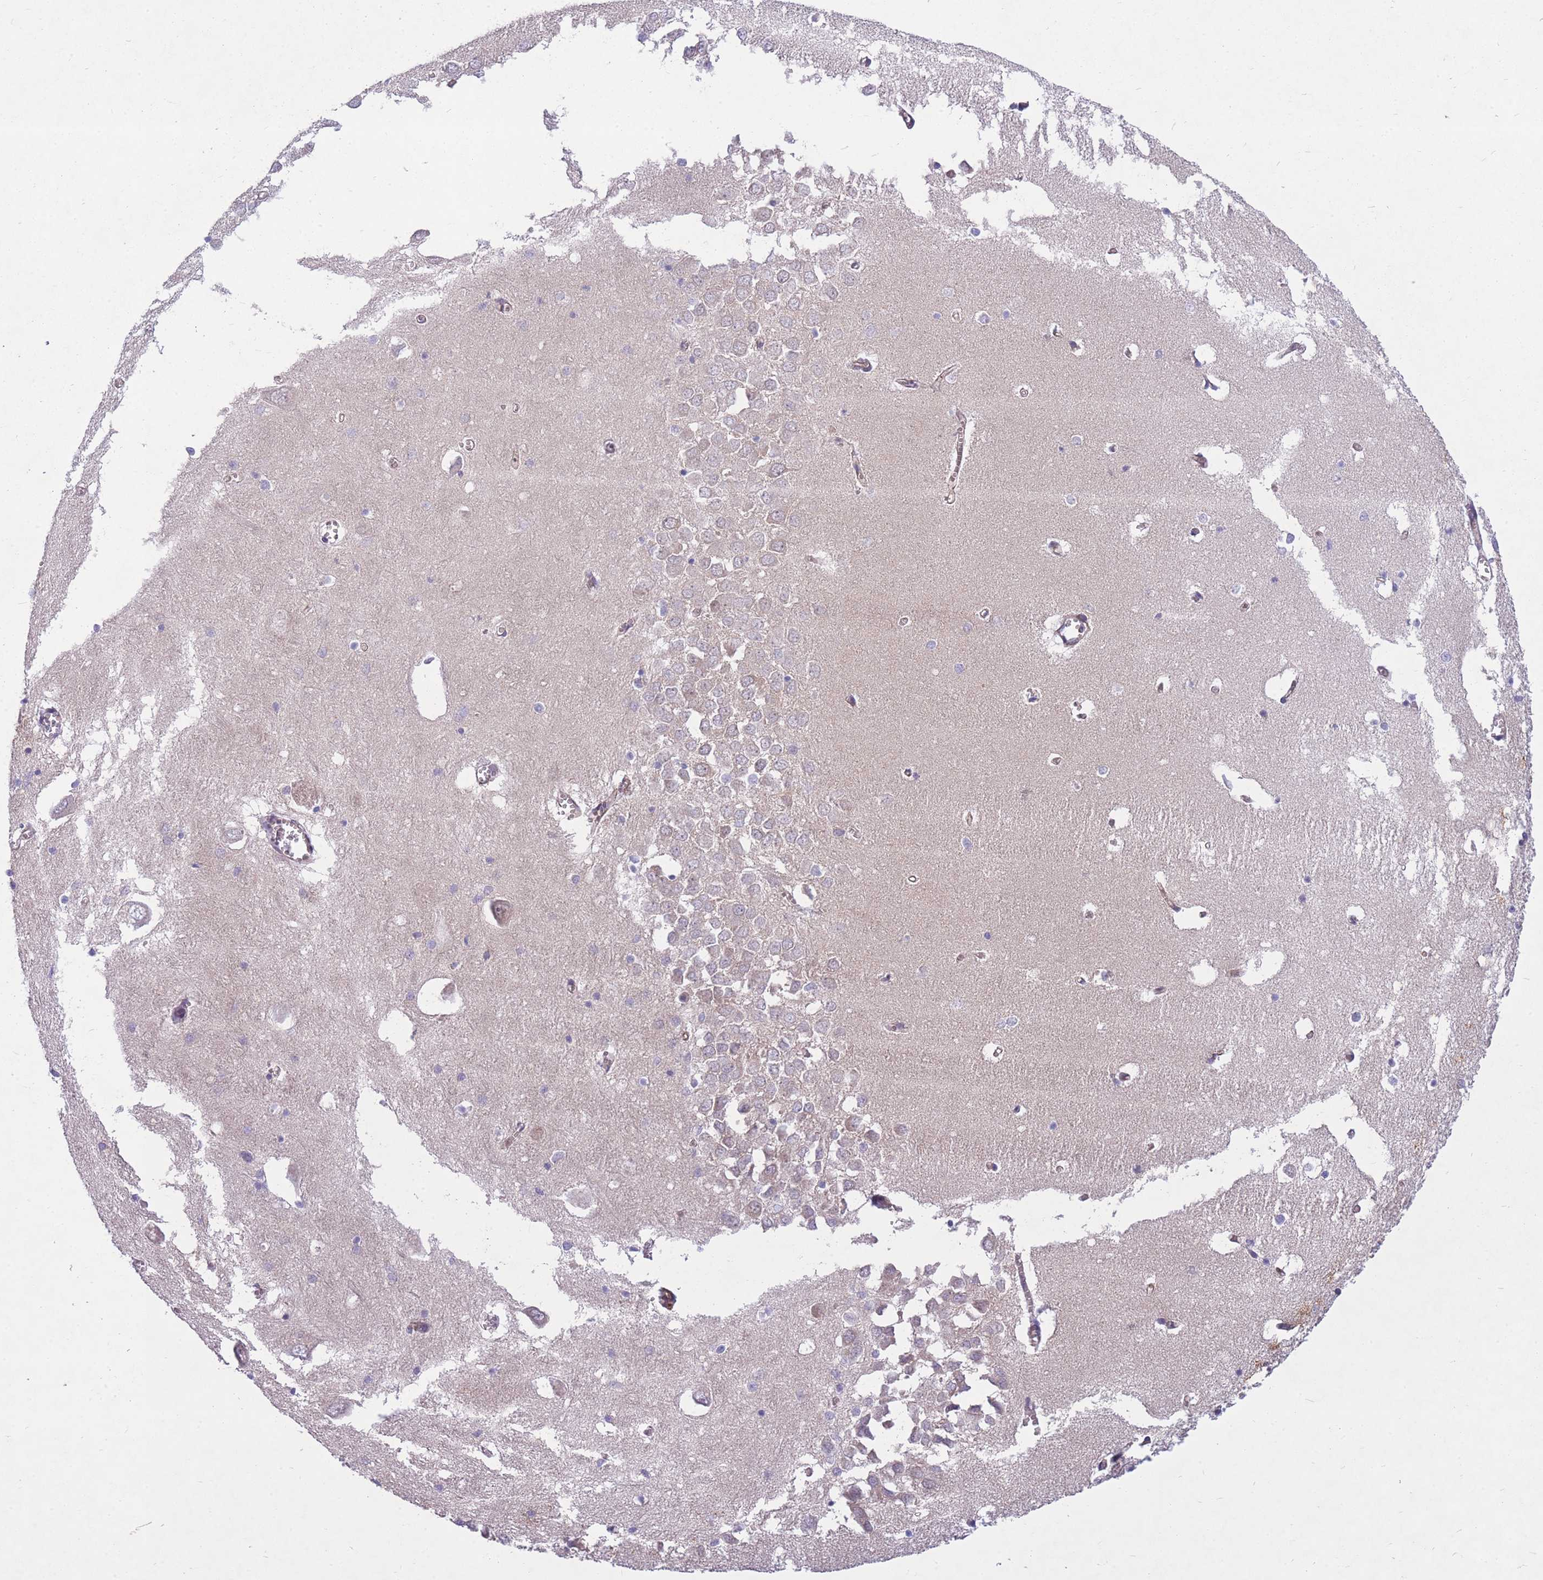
{"staining": {"intensity": "negative", "quantity": "none", "location": "none"}, "tissue": "hippocampus", "cell_type": "Glial cells", "image_type": "normal", "snomed": [{"axis": "morphology", "description": "Normal tissue, NOS"}, {"axis": "topography", "description": "Hippocampus"}], "caption": "This is an immunohistochemistry (IHC) image of unremarkable hippocampus. There is no positivity in glial cells.", "gene": "GGA1", "patient": {"sex": "male", "age": 70}}